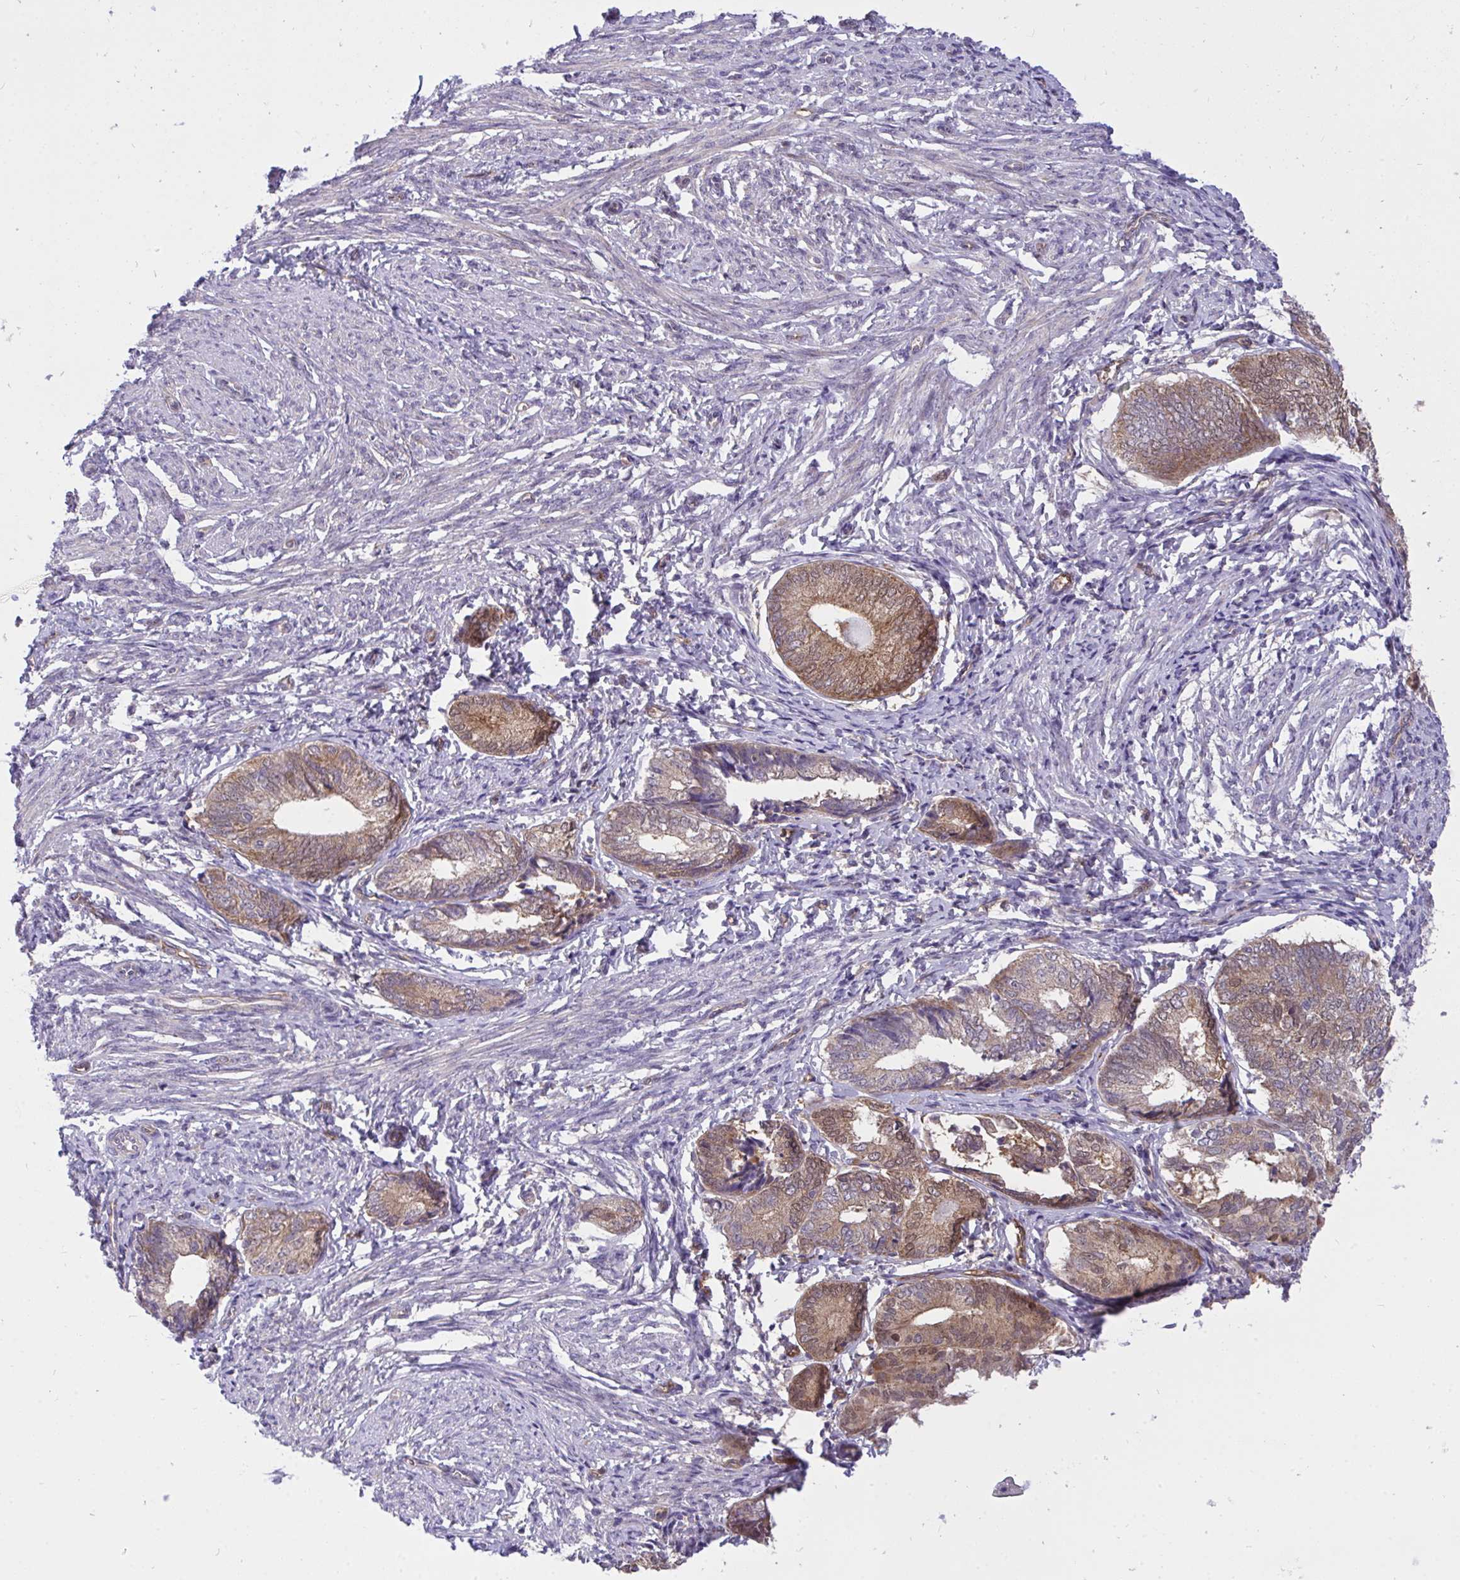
{"staining": {"intensity": "moderate", "quantity": "25%-75%", "location": "cytoplasmic/membranous"}, "tissue": "endometrial cancer", "cell_type": "Tumor cells", "image_type": "cancer", "snomed": [{"axis": "morphology", "description": "Adenocarcinoma, NOS"}, {"axis": "topography", "description": "Endometrium"}], "caption": "The immunohistochemical stain labels moderate cytoplasmic/membranous expression in tumor cells of endometrial cancer (adenocarcinoma) tissue. (DAB = brown stain, brightfield microscopy at high magnification).", "gene": "C19orf54", "patient": {"sex": "female", "age": 87}}